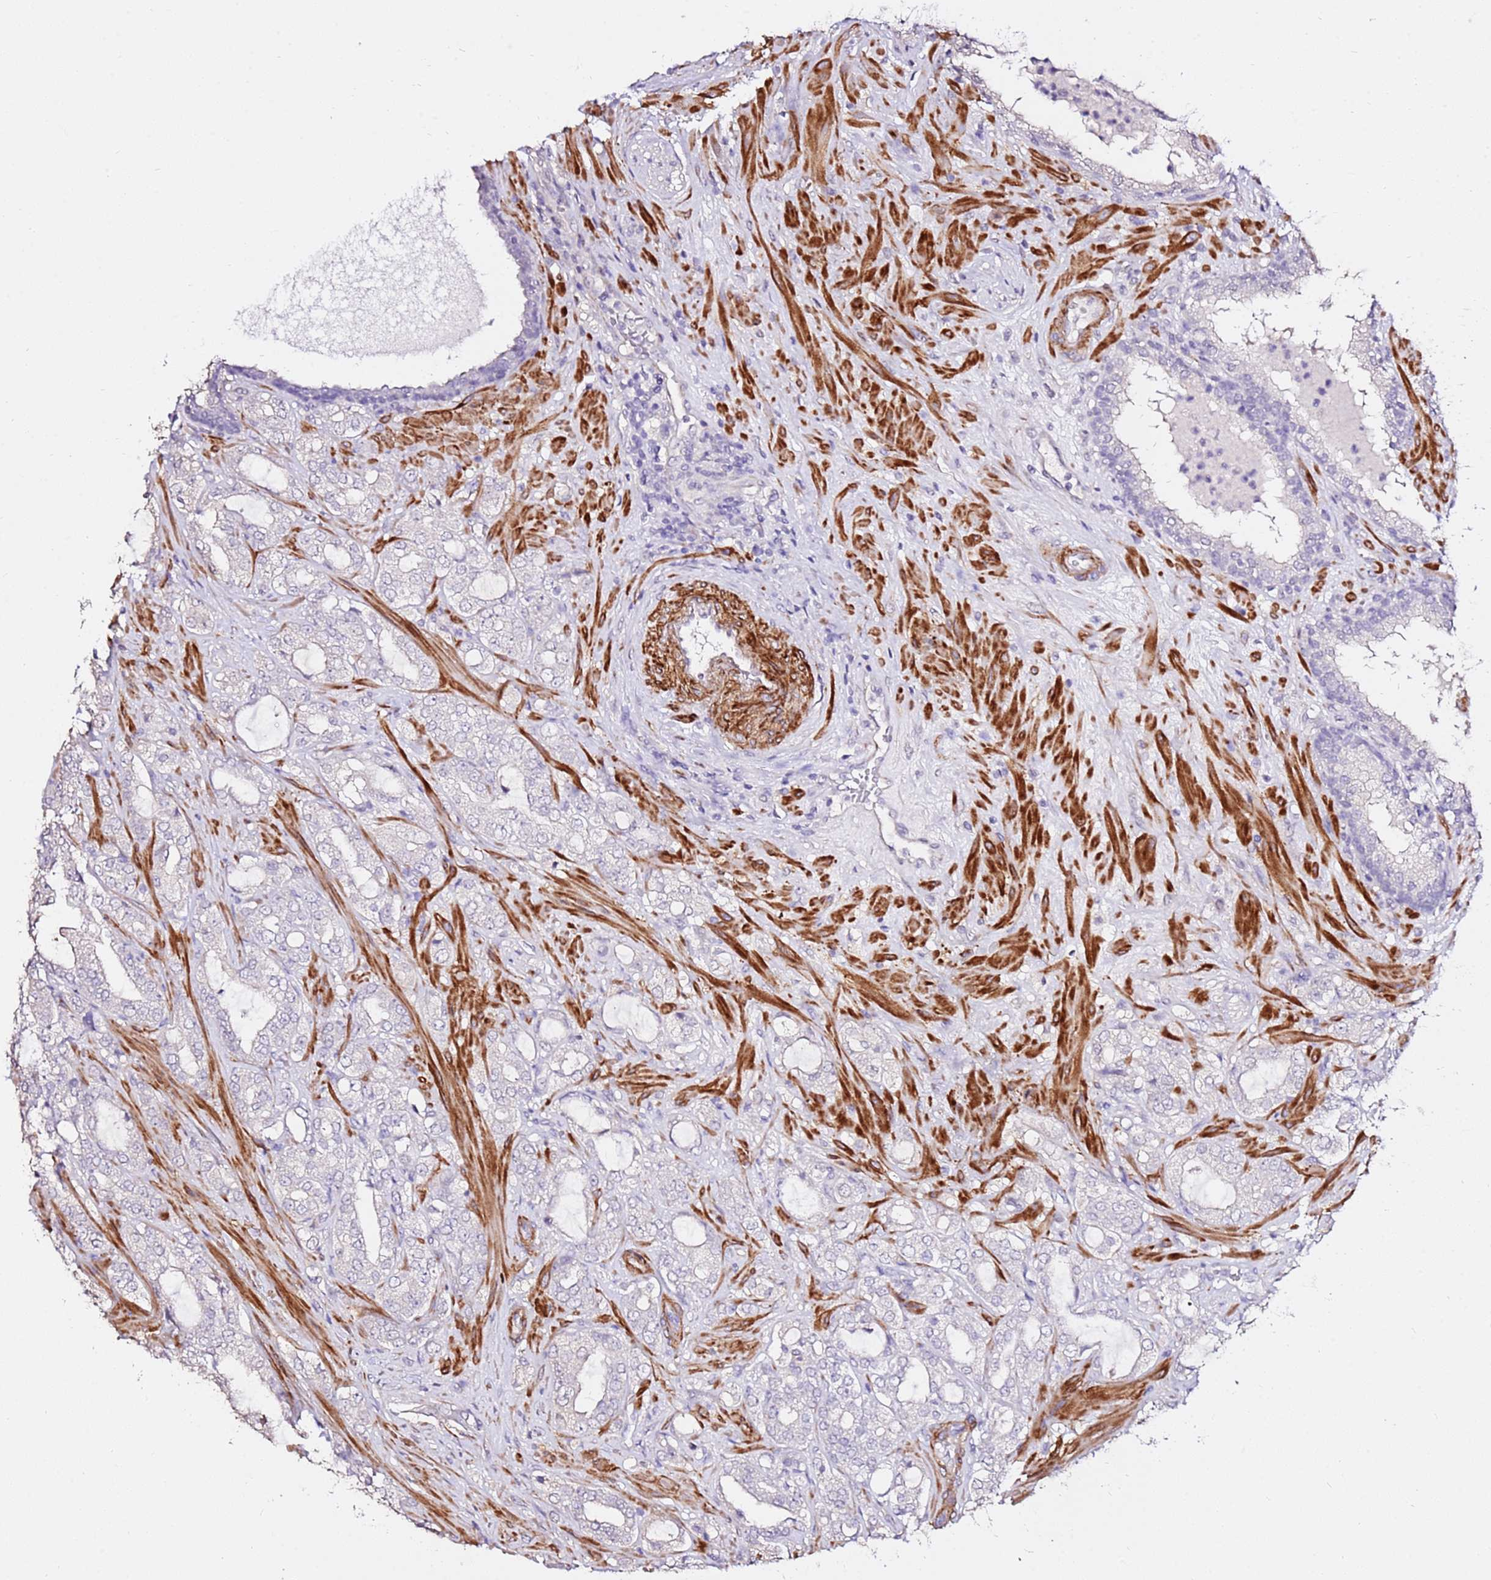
{"staining": {"intensity": "negative", "quantity": "none", "location": "none"}, "tissue": "prostate cancer", "cell_type": "Tumor cells", "image_type": "cancer", "snomed": [{"axis": "morphology", "description": "Adenocarcinoma, High grade"}, {"axis": "topography", "description": "Prostate"}], "caption": "A histopathology image of human prostate adenocarcinoma (high-grade) is negative for staining in tumor cells. (DAB immunohistochemistry visualized using brightfield microscopy, high magnification).", "gene": "ART5", "patient": {"sex": "male", "age": 64}}